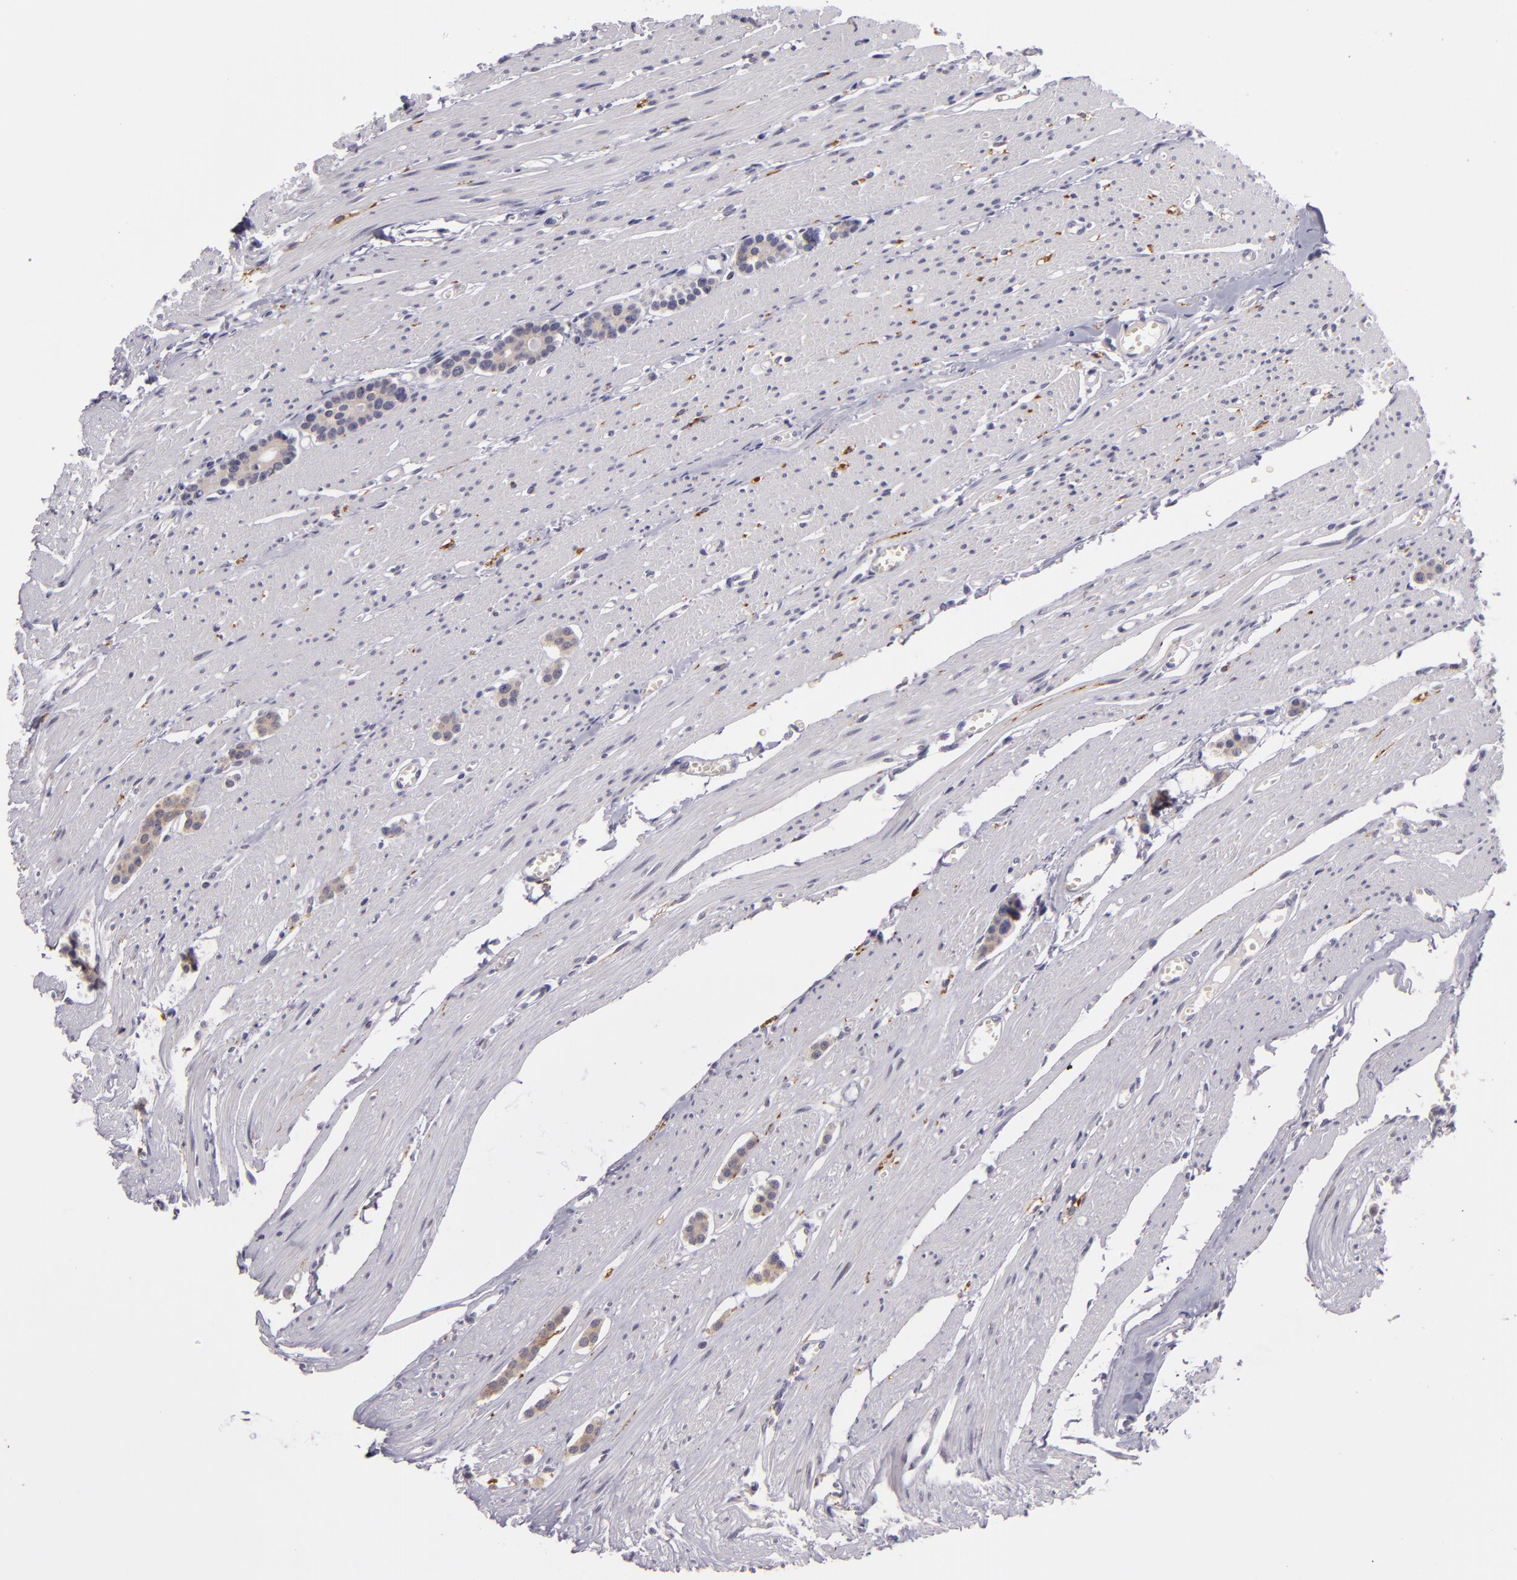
{"staining": {"intensity": "weak", "quantity": ">75%", "location": "nuclear"}, "tissue": "carcinoid", "cell_type": "Tumor cells", "image_type": "cancer", "snomed": [{"axis": "morphology", "description": "Carcinoid, malignant, NOS"}, {"axis": "topography", "description": "Small intestine"}], "caption": "Protein staining of malignant carcinoid tissue reveals weak nuclear staining in about >75% of tumor cells.", "gene": "SNCB", "patient": {"sex": "male", "age": 60}}